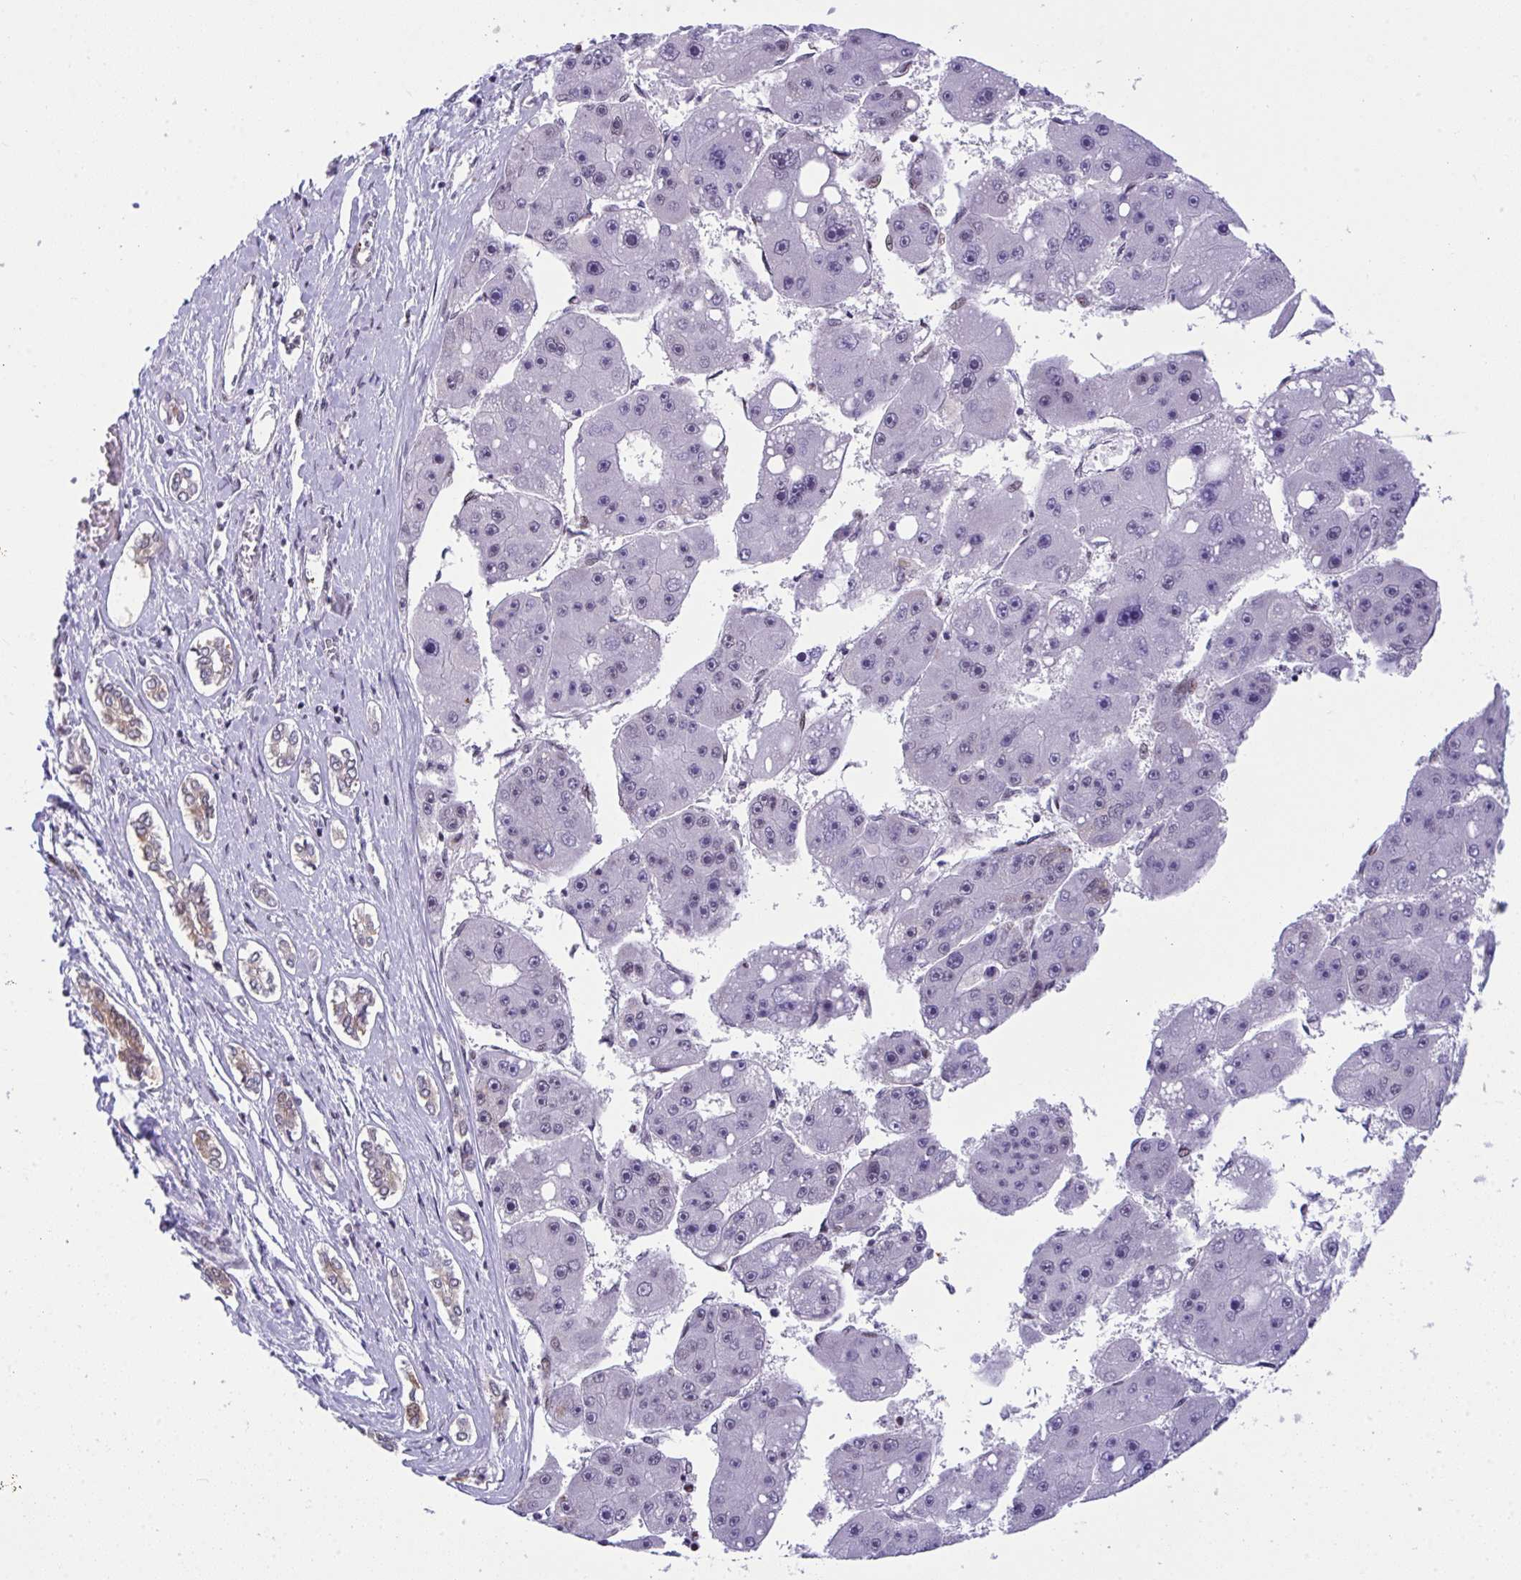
{"staining": {"intensity": "negative", "quantity": "none", "location": "none"}, "tissue": "liver cancer", "cell_type": "Tumor cells", "image_type": "cancer", "snomed": [{"axis": "morphology", "description": "Carcinoma, Hepatocellular, NOS"}, {"axis": "topography", "description": "Liver"}], "caption": "An image of human hepatocellular carcinoma (liver) is negative for staining in tumor cells.", "gene": "ZFHX3", "patient": {"sex": "female", "age": 61}}